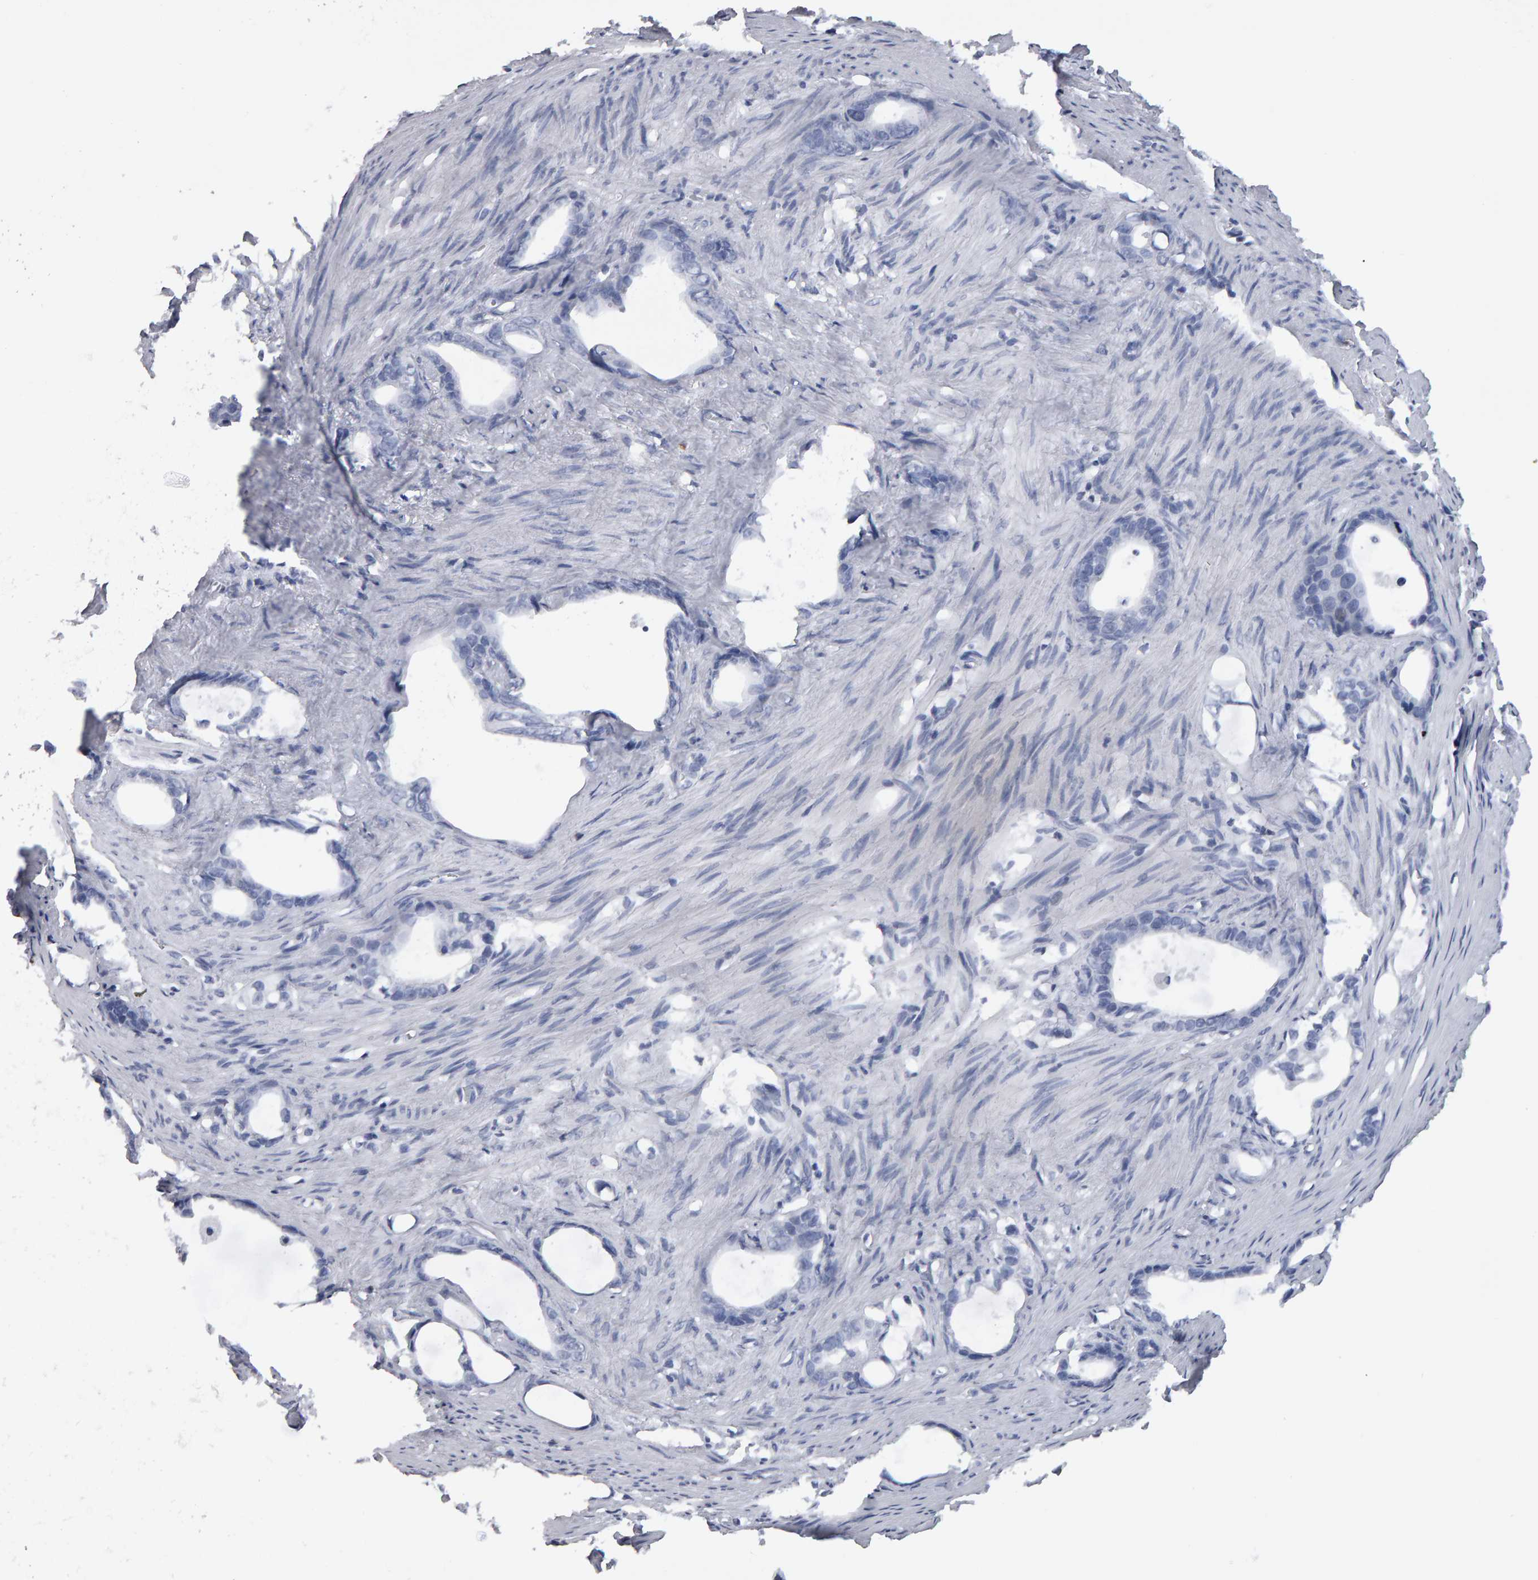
{"staining": {"intensity": "negative", "quantity": "none", "location": "none"}, "tissue": "stomach cancer", "cell_type": "Tumor cells", "image_type": "cancer", "snomed": [{"axis": "morphology", "description": "Adenocarcinoma, NOS"}, {"axis": "topography", "description": "Stomach"}], "caption": "Stomach cancer (adenocarcinoma) stained for a protein using immunohistochemistry (IHC) demonstrates no positivity tumor cells.", "gene": "CD38", "patient": {"sex": "female", "age": 75}}